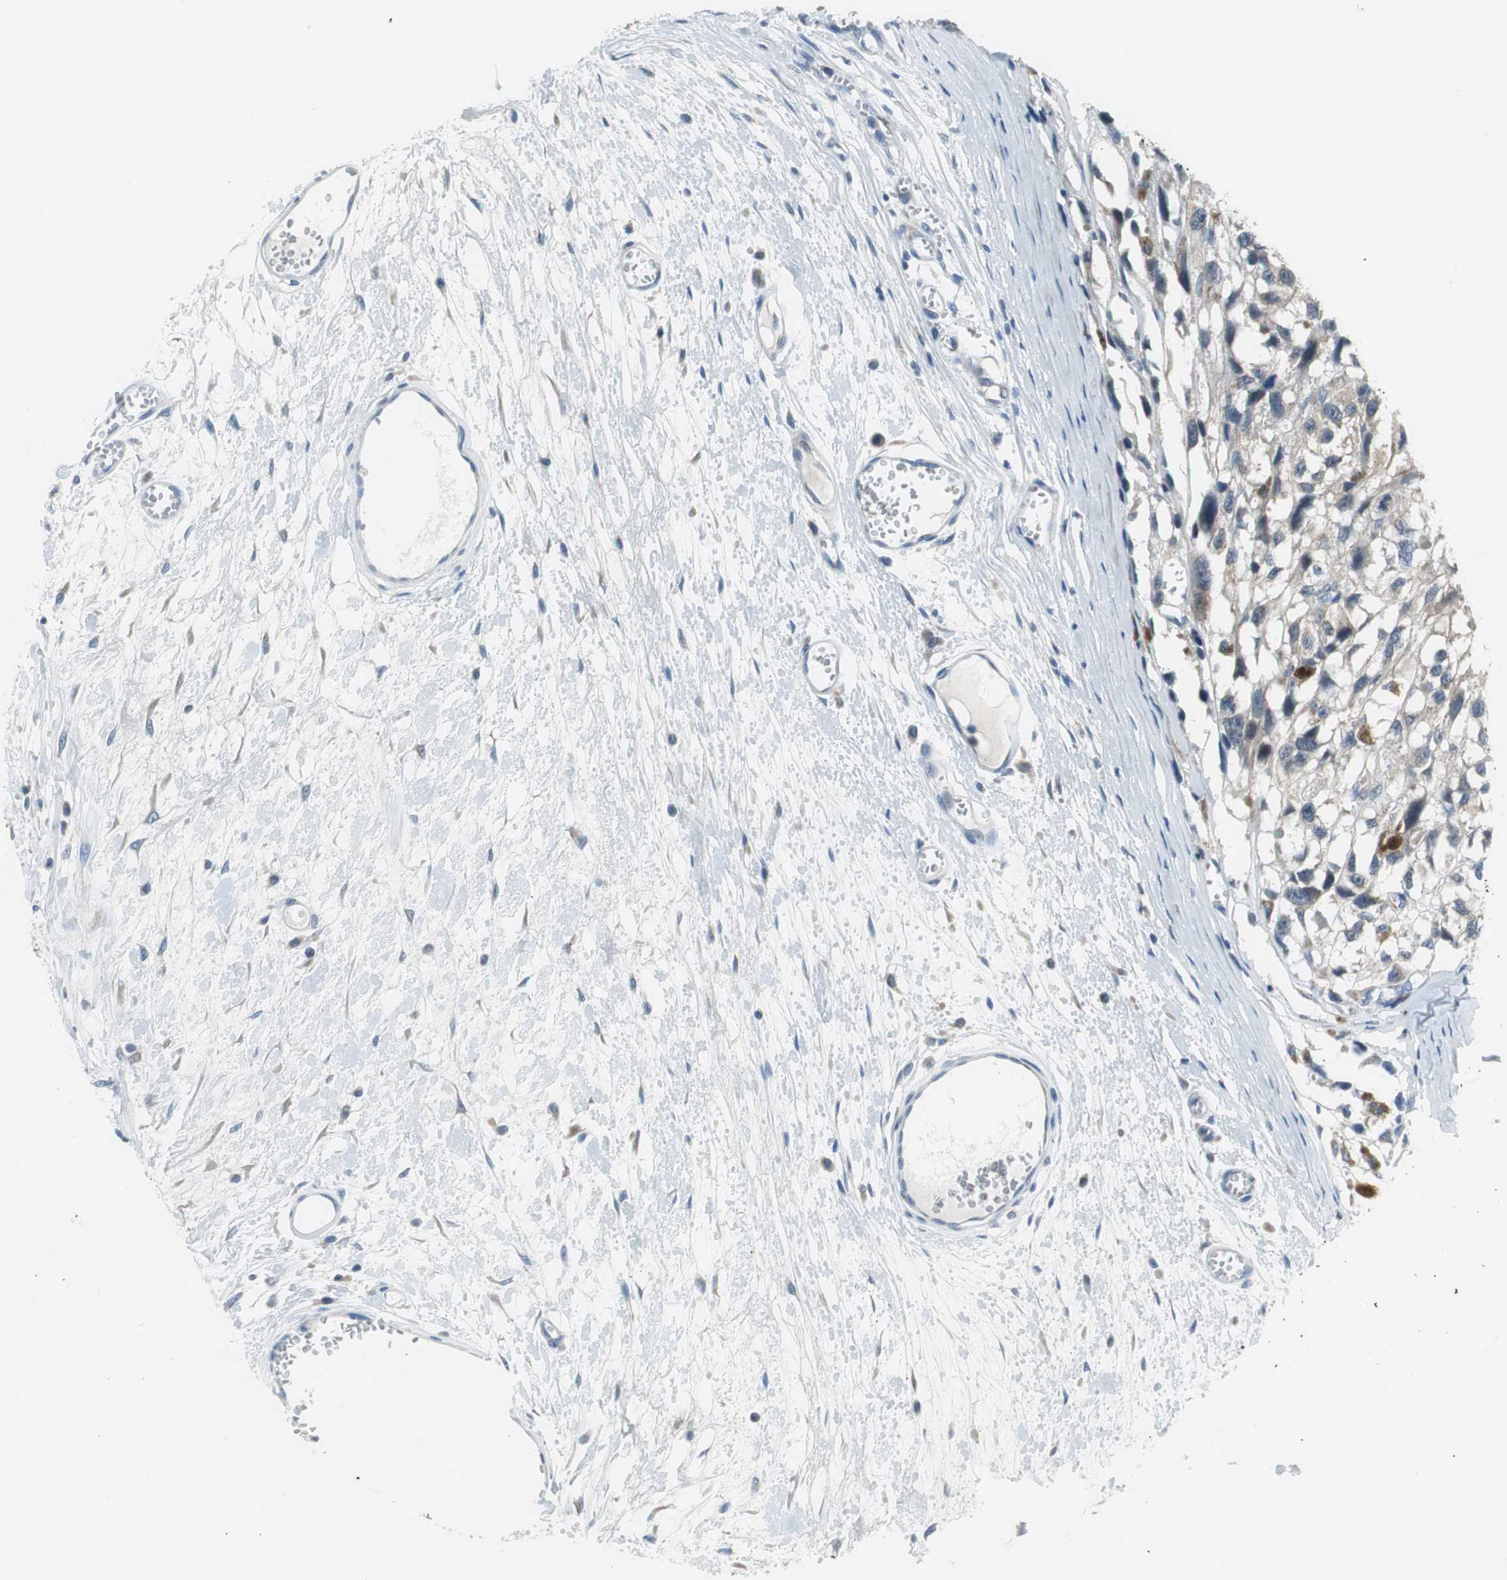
{"staining": {"intensity": "weak", "quantity": "<25%", "location": "cytoplasmic/membranous"}, "tissue": "melanoma", "cell_type": "Tumor cells", "image_type": "cancer", "snomed": [{"axis": "morphology", "description": "Malignant melanoma, Metastatic site"}, {"axis": "topography", "description": "Lymph node"}], "caption": "Micrograph shows no significant protein staining in tumor cells of melanoma.", "gene": "PLAA", "patient": {"sex": "male", "age": 59}}